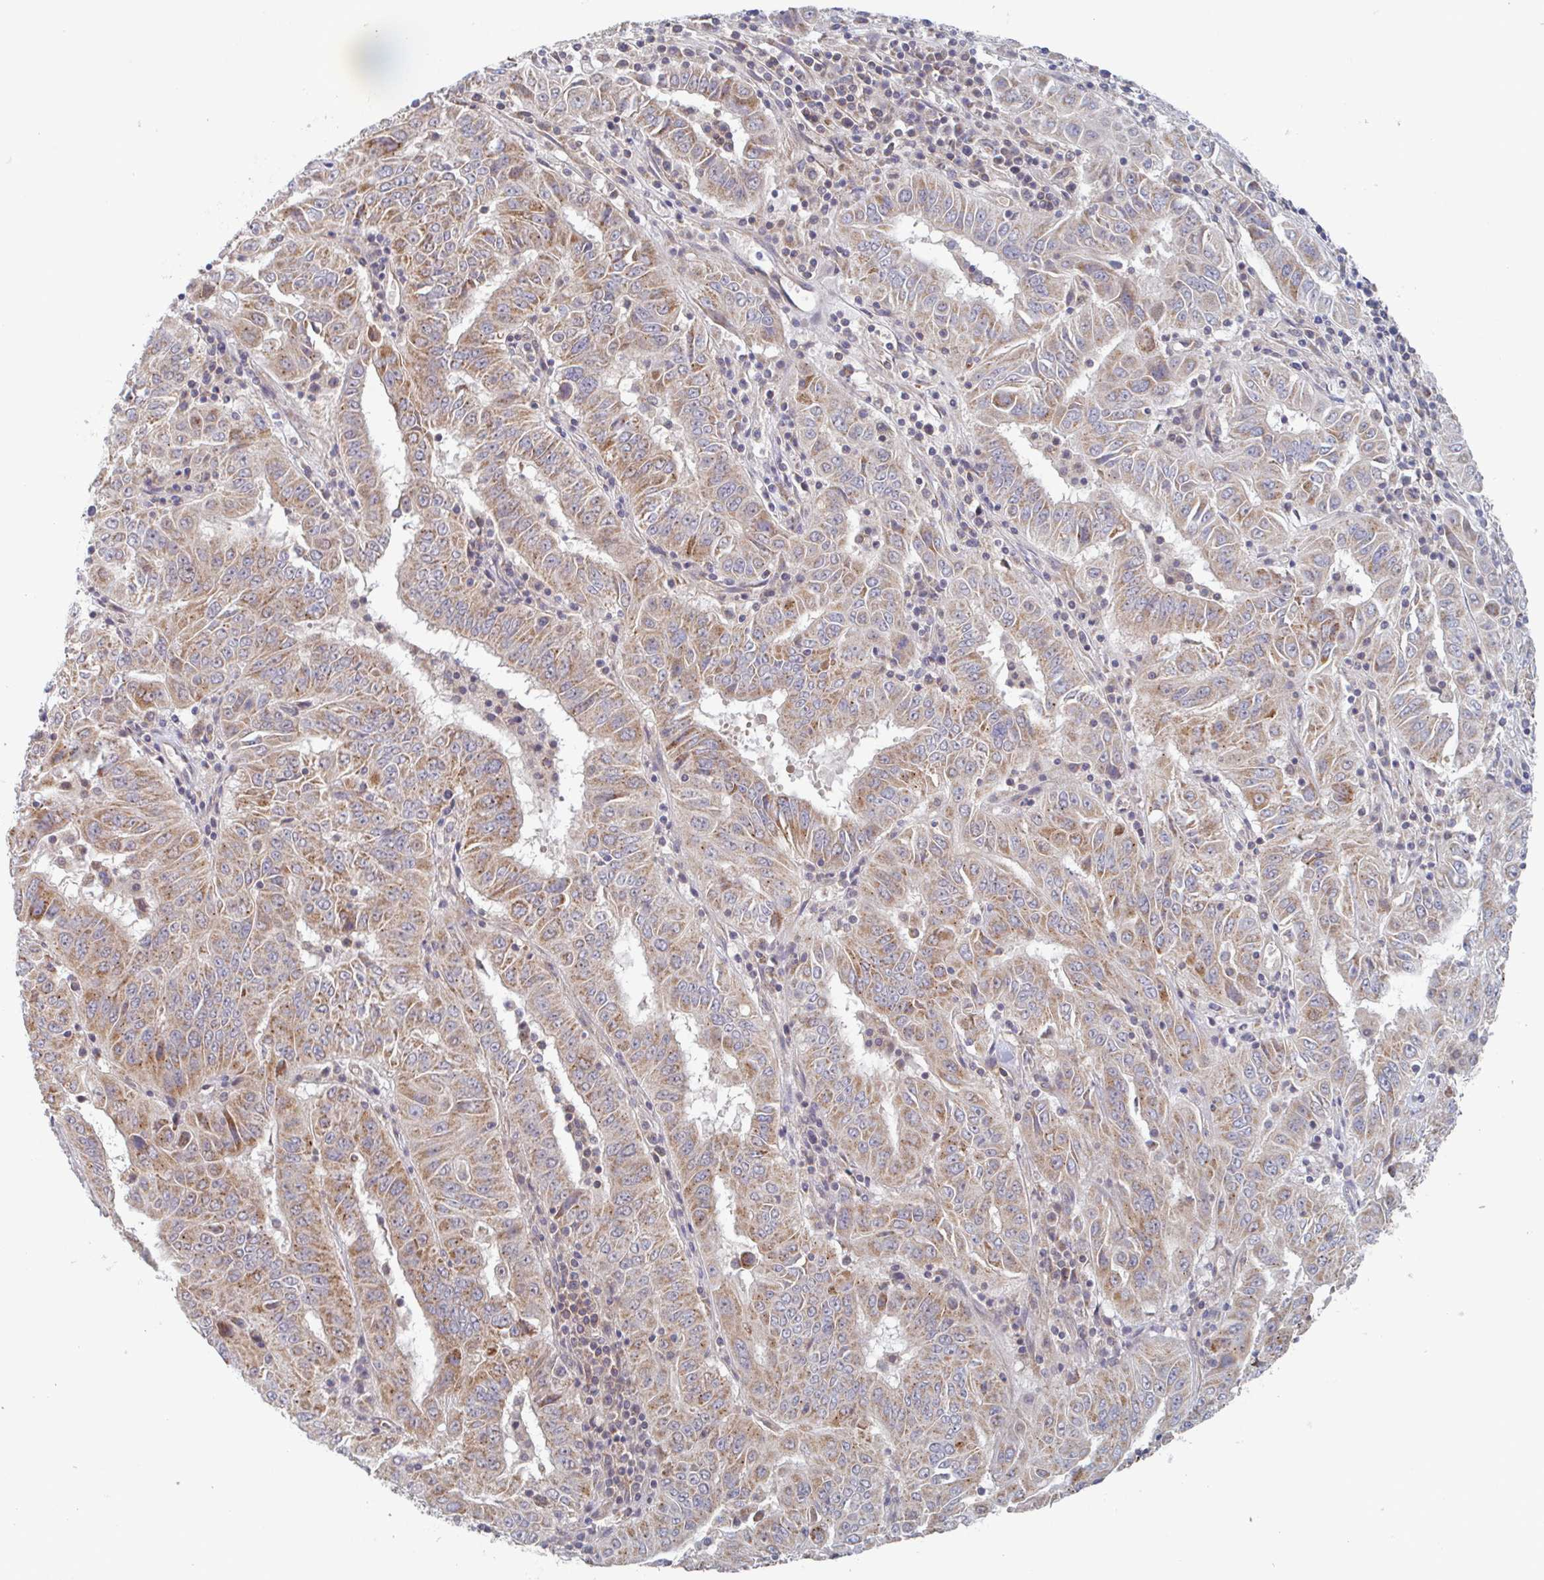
{"staining": {"intensity": "moderate", "quantity": ">75%", "location": "cytoplasmic/membranous"}, "tissue": "pancreatic cancer", "cell_type": "Tumor cells", "image_type": "cancer", "snomed": [{"axis": "morphology", "description": "Adenocarcinoma, NOS"}, {"axis": "topography", "description": "Pancreas"}], "caption": "A micrograph showing moderate cytoplasmic/membranous staining in approximately >75% of tumor cells in pancreatic cancer, as visualized by brown immunohistochemical staining.", "gene": "SURF1", "patient": {"sex": "male", "age": 63}}